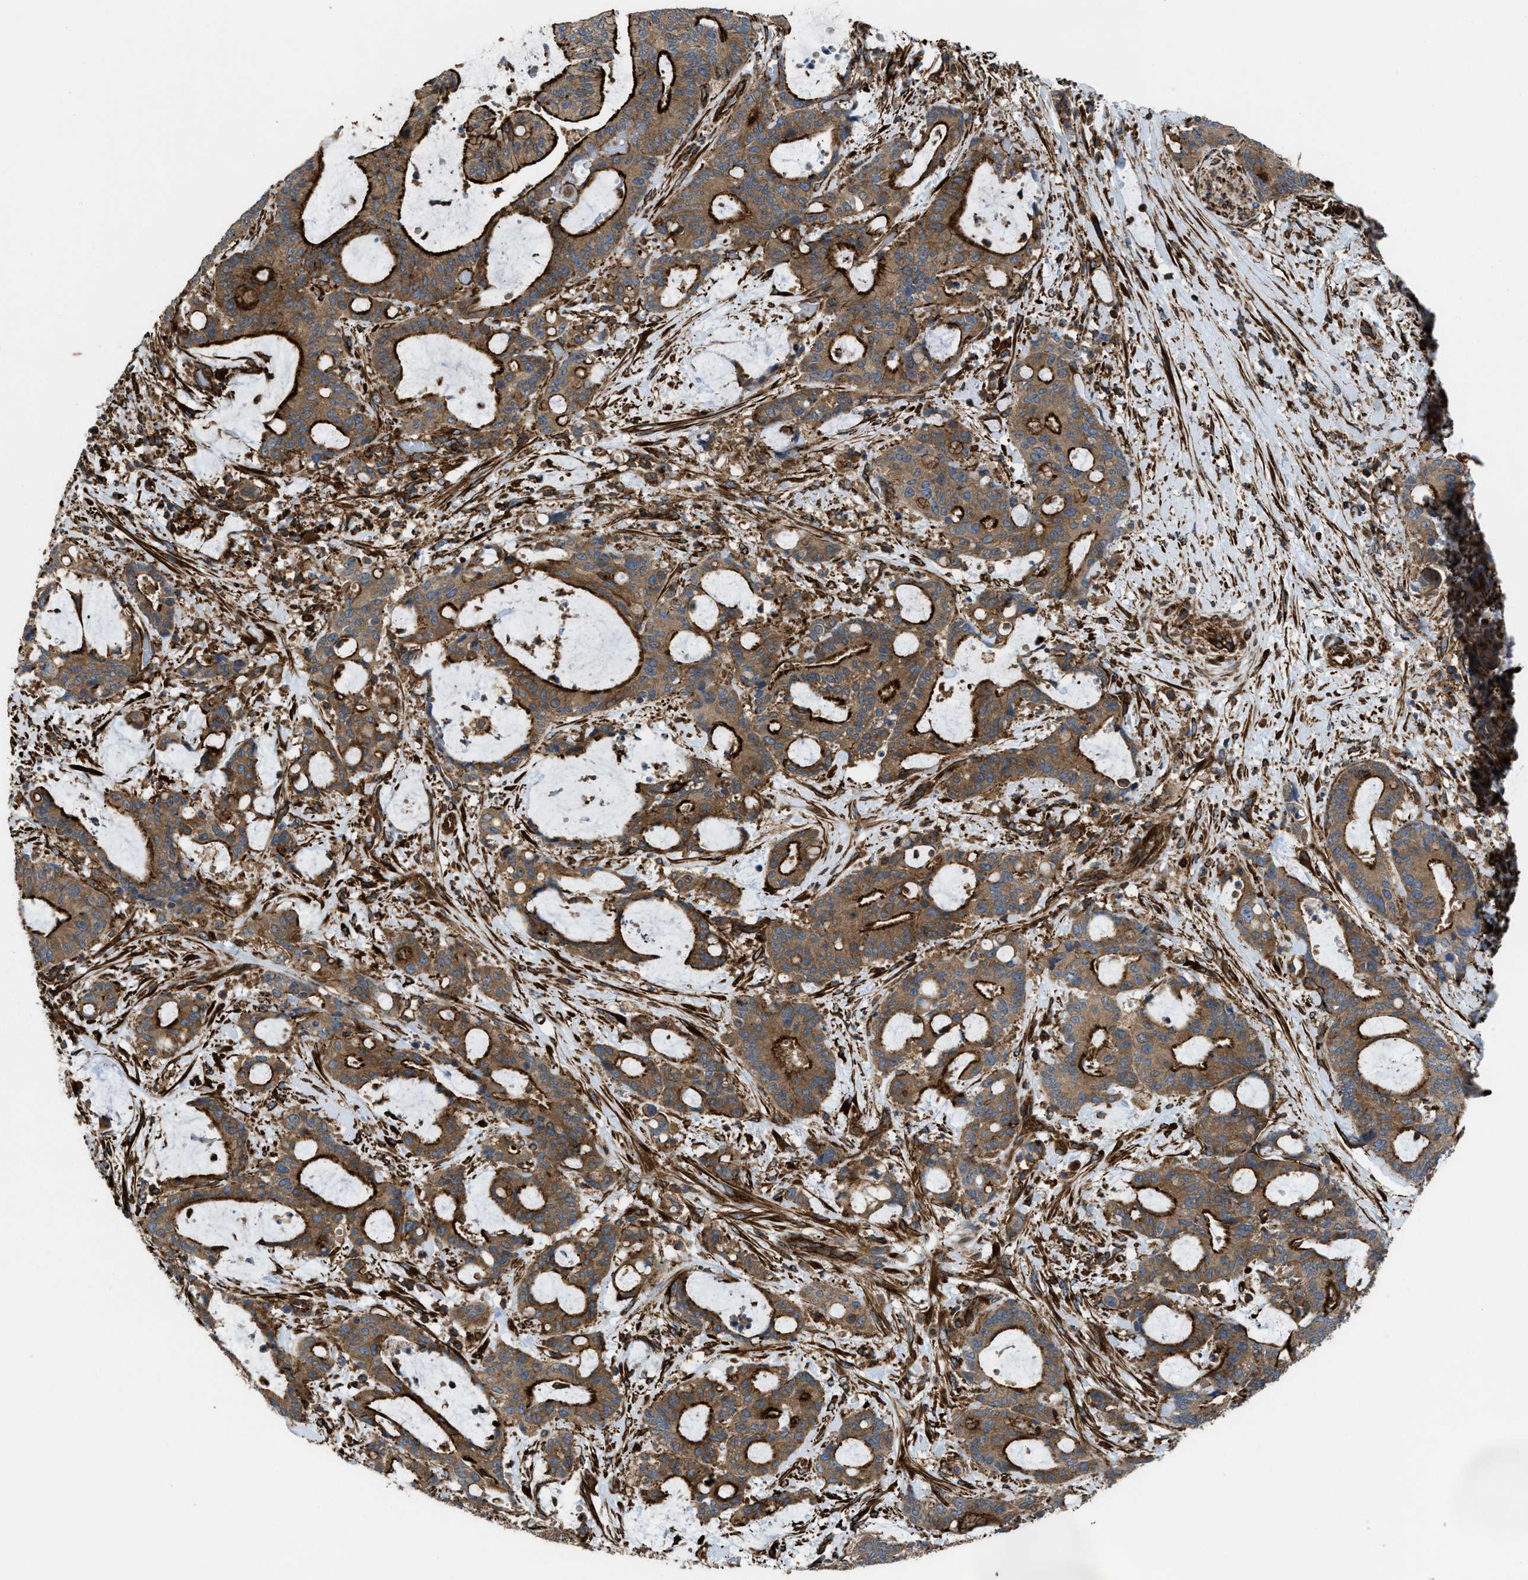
{"staining": {"intensity": "strong", "quantity": ">75%", "location": "cytoplasmic/membranous"}, "tissue": "liver cancer", "cell_type": "Tumor cells", "image_type": "cancer", "snomed": [{"axis": "morphology", "description": "Normal tissue, NOS"}, {"axis": "morphology", "description": "Cholangiocarcinoma"}, {"axis": "topography", "description": "Liver"}, {"axis": "topography", "description": "Peripheral nerve tissue"}], "caption": "Liver cancer stained for a protein (brown) displays strong cytoplasmic/membranous positive staining in approximately >75% of tumor cells.", "gene": "EGLN1", "patient": {"sex": "female", "age": 73}}